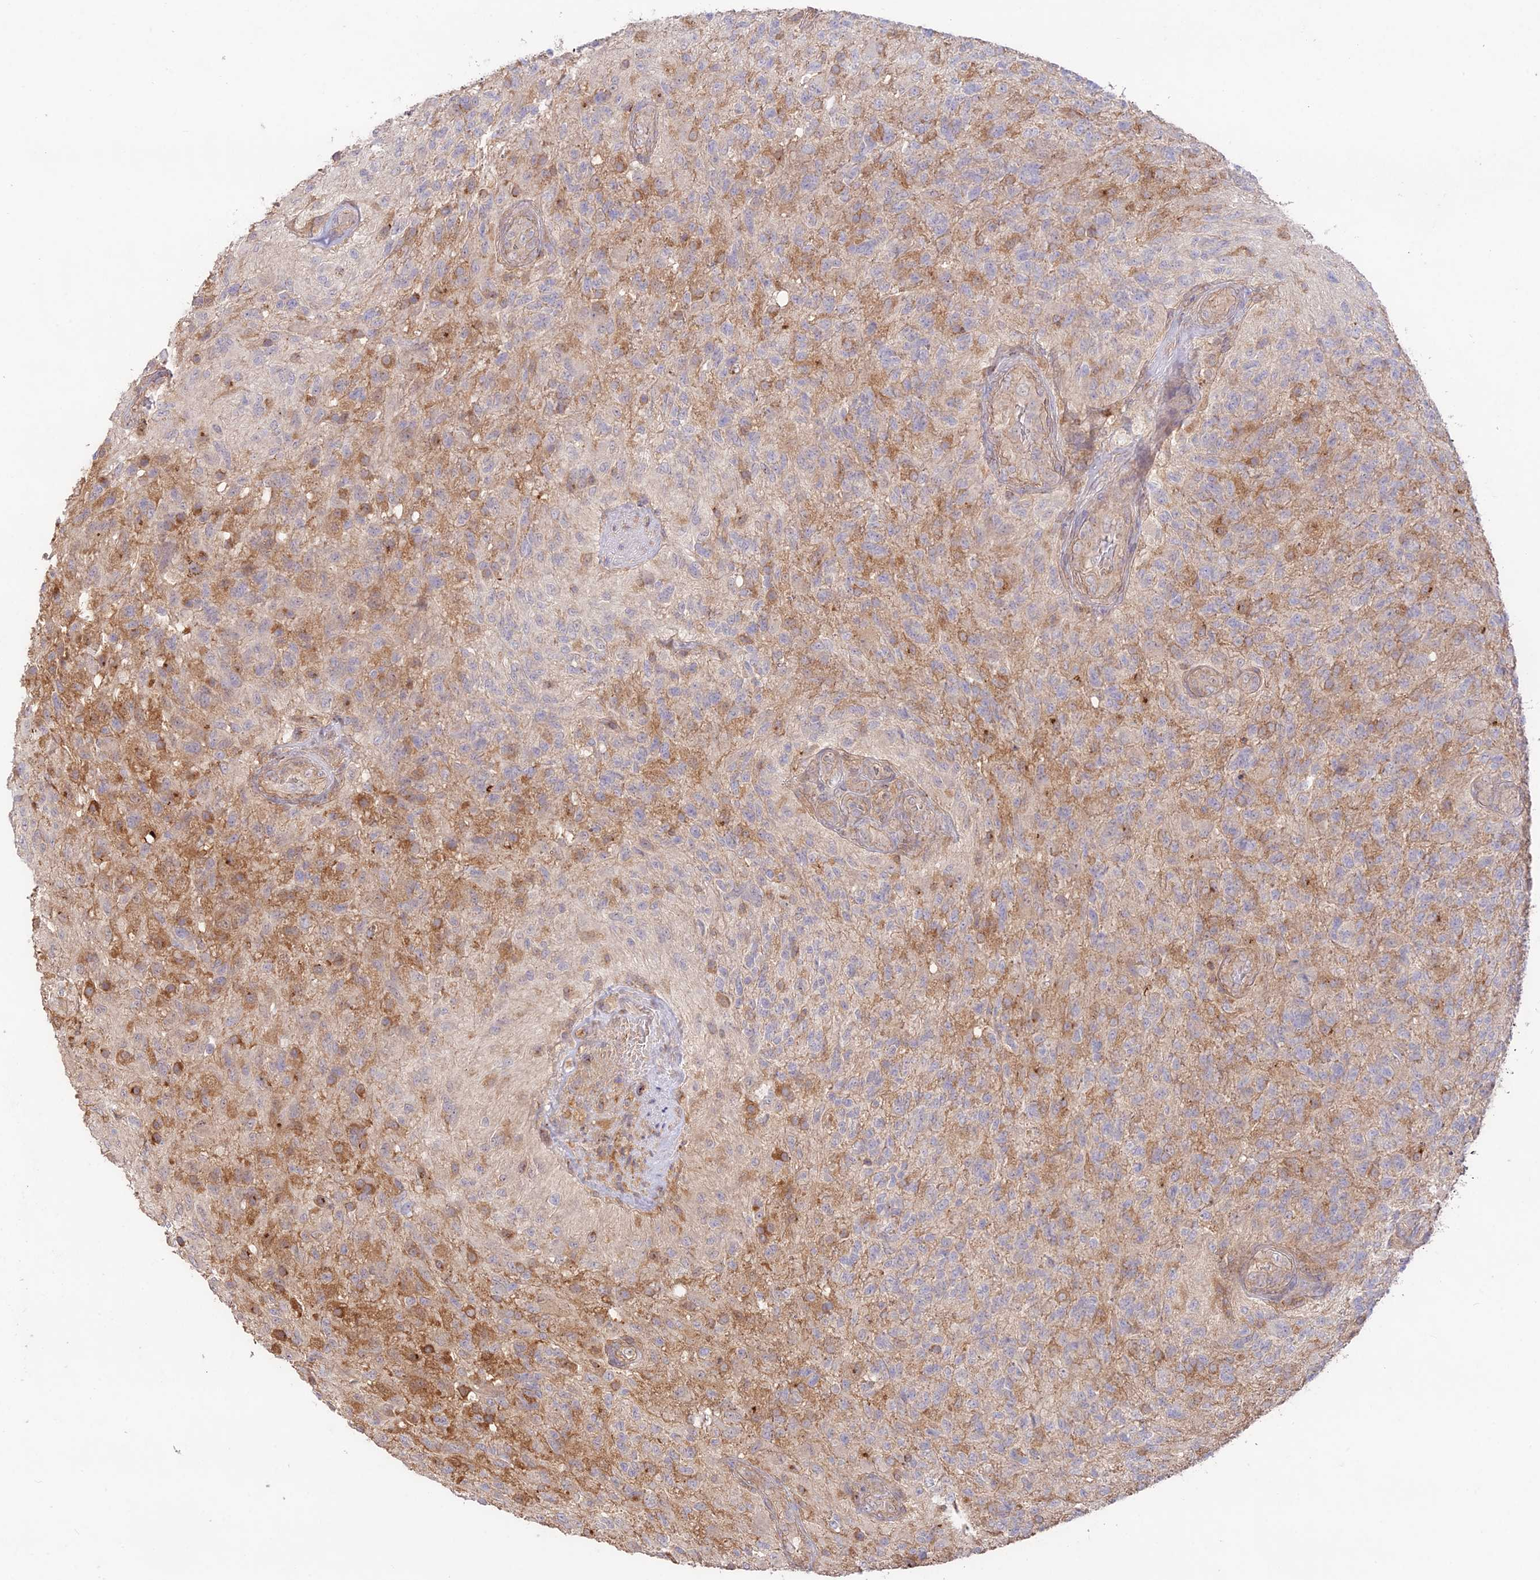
{"staining": {"intensity": "moderate", "quantity": "25%-75%", "location": "cytoplasmic/membranous"}, "tissue": "glioma", "cell_type": "Tumor cells", "image_type": "cancer", "snomed": [{"axis": "morphology", "description": "Glioma, malignant, High grade"}, {"axis": "topography", "description": "Brain"}], "caption": "High-power microscopy captured an immunohistochemistry photomicrograph of malignant glioma (high-grade), revealing moderate cytoplasmic/membranous positivity in about 25%-75% of tumor cells. (IHC, brightfield microscopy, high magnification).", "gene": "CLCF1", "patient": {"sex": "male", "age": 56}}